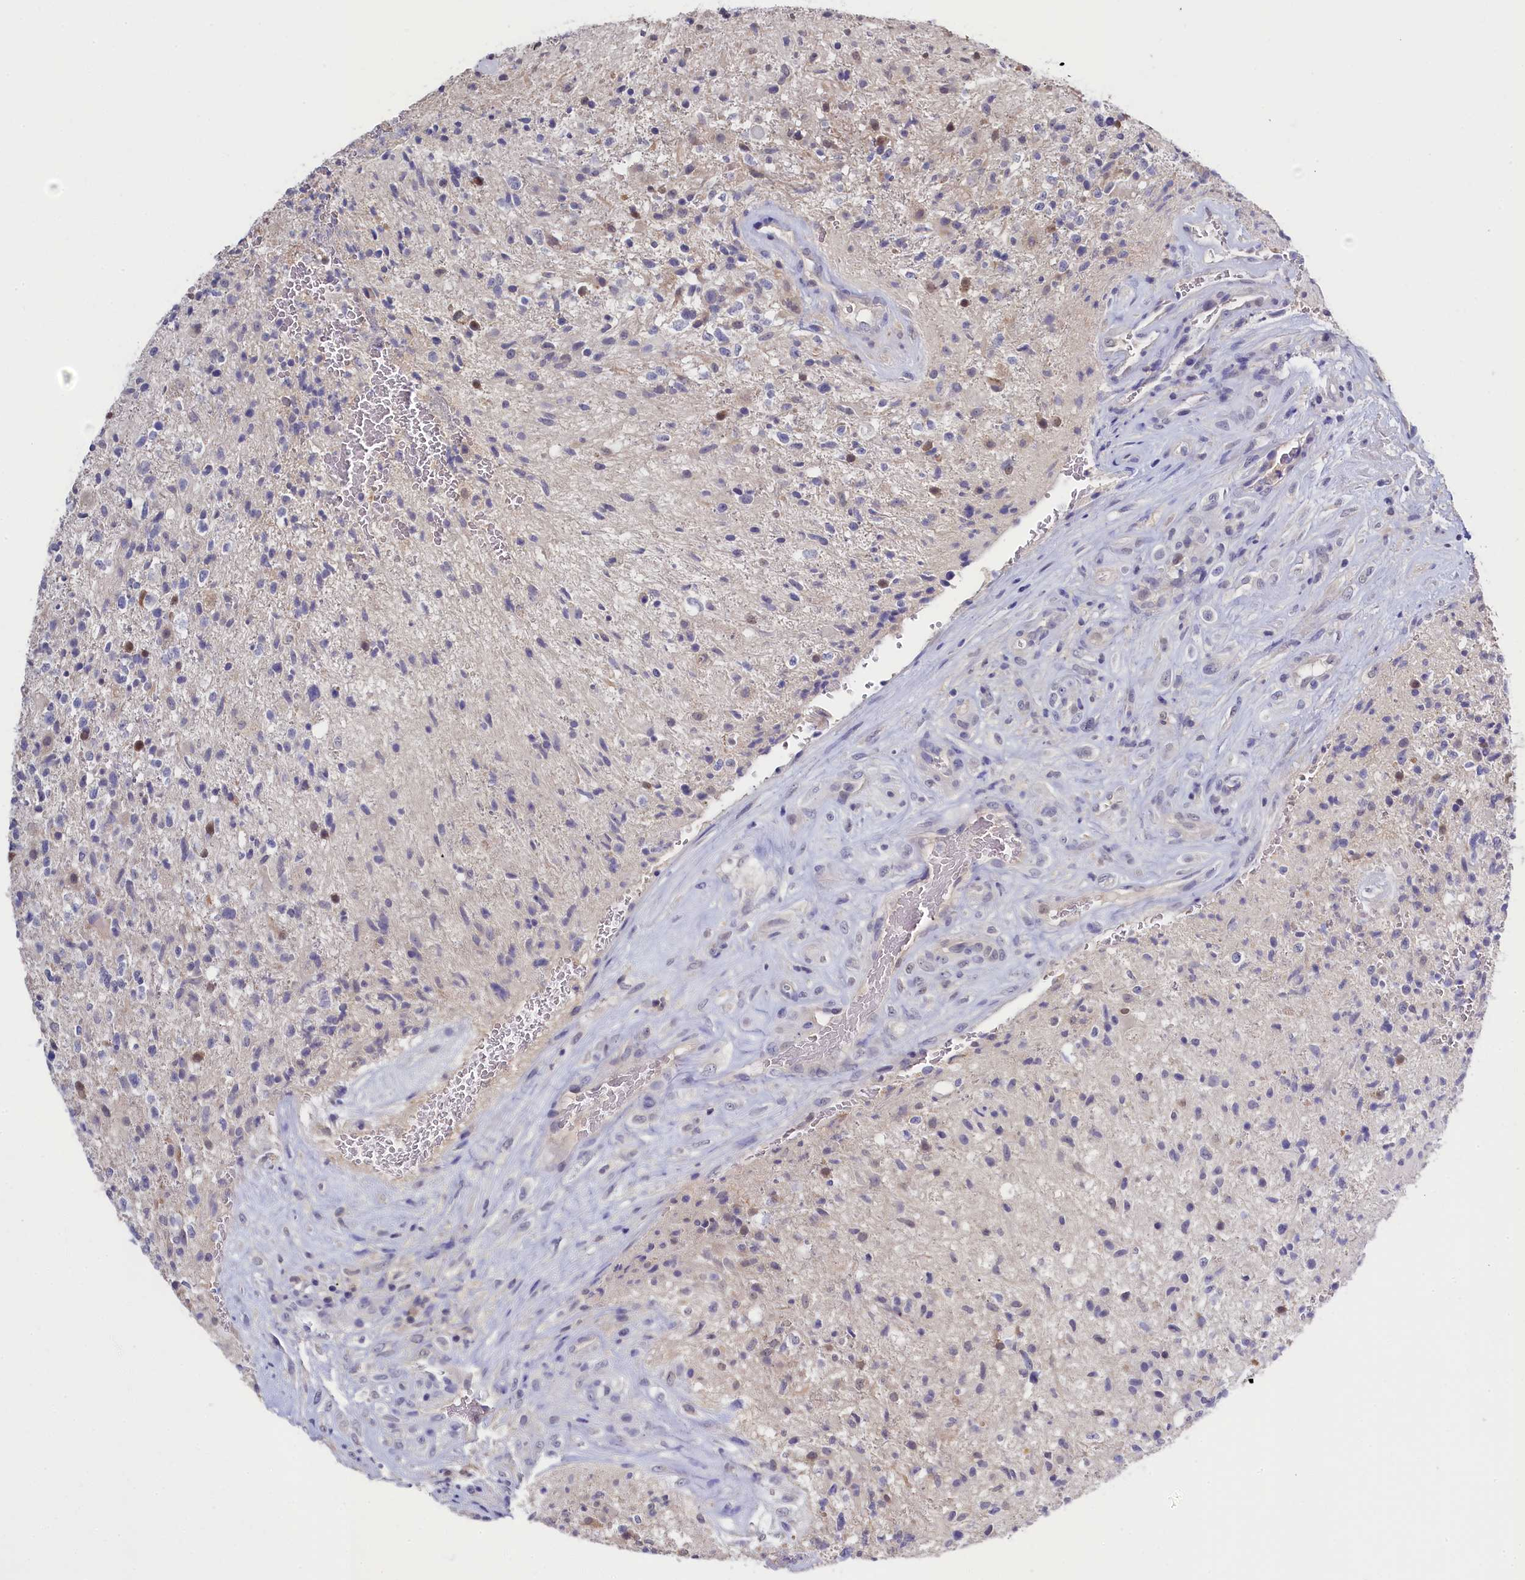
{"staining": {"intensity": "negative", "quantity": "none", "location": "none"}, "tissue": "glioma", "cell_type": "Tumor cells", "image_type": "cancer", "snomed": [{"axis": "morphology", "description": "Glioma, malignant, High grade"}, {"axis": "topography", "description": "Brain"}], "caption": "Immunohistochemistry (IHC) photomicrograph of neoplastic tissue: high-grade glioma (malignant) stained with DAB (3,3'-diaminobenzidine) displays no significant protein positivity in tumor cells. (DAB (3,3'-diaminobenzidine) immunohistochemistry, high magnification).", "gene": "C11orf54", "patient": {"sex": "male", "age": 56}}